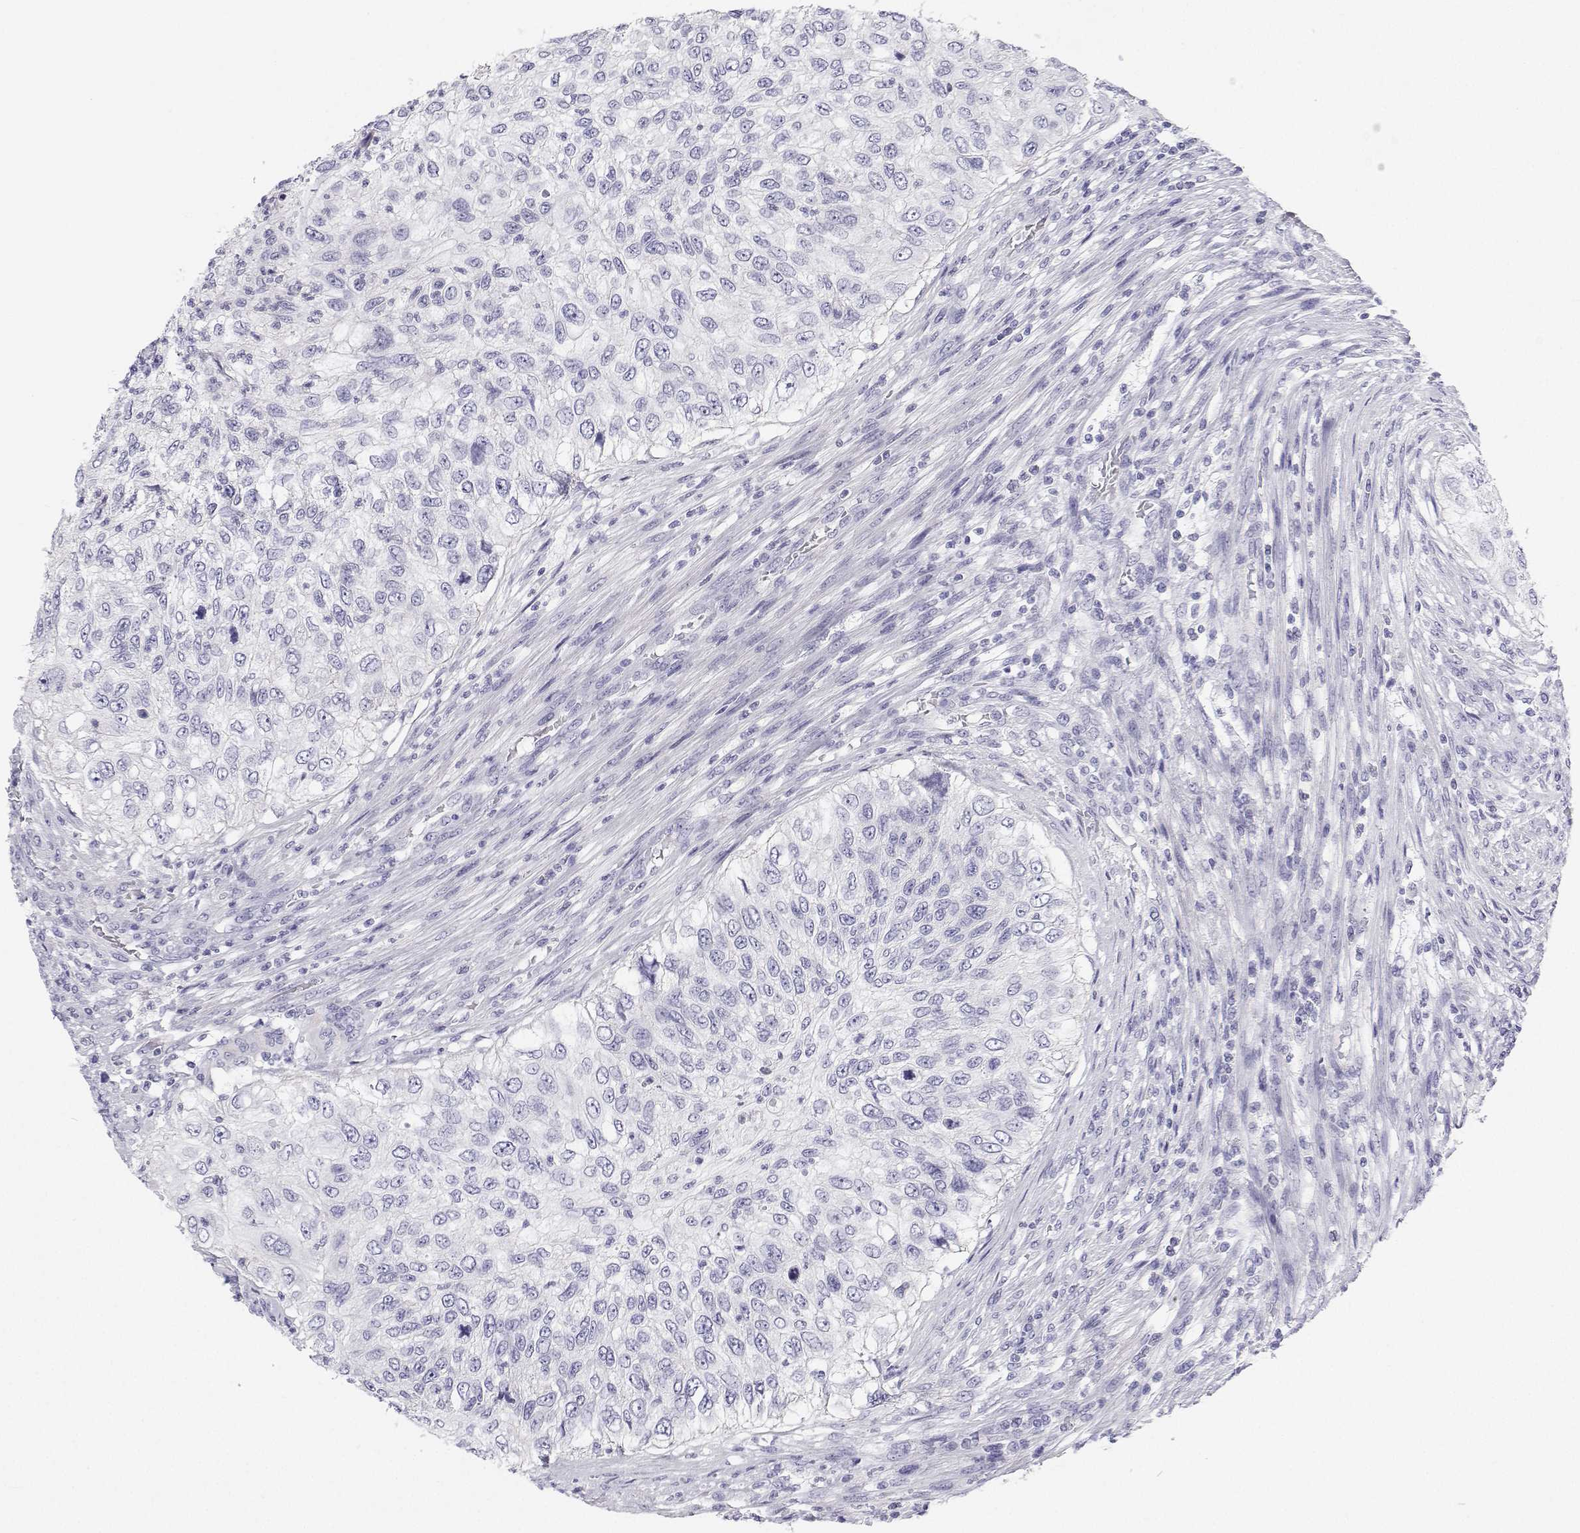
{"staining": {"intensity": "negative", "quantity": "none", "location": "none"}, "tissue": "urothelial cancer", "cell_type": "Tumor cells", "image_type": "cancer", "snomed": [{"axis": "morphology", "description": "Urothelial carcinoma, High grade"}, {"axis": "topography", "description": "Urinary bladder"}], "caption": "Immunohistochemical staining of urothelial carcinoma (high-grade) shows no significant positivity in tumor cells. (IHC, brightfield microscopy, high magnification).", "gene": "BHMT", "patient": {"sex": "female", "age": 60}}